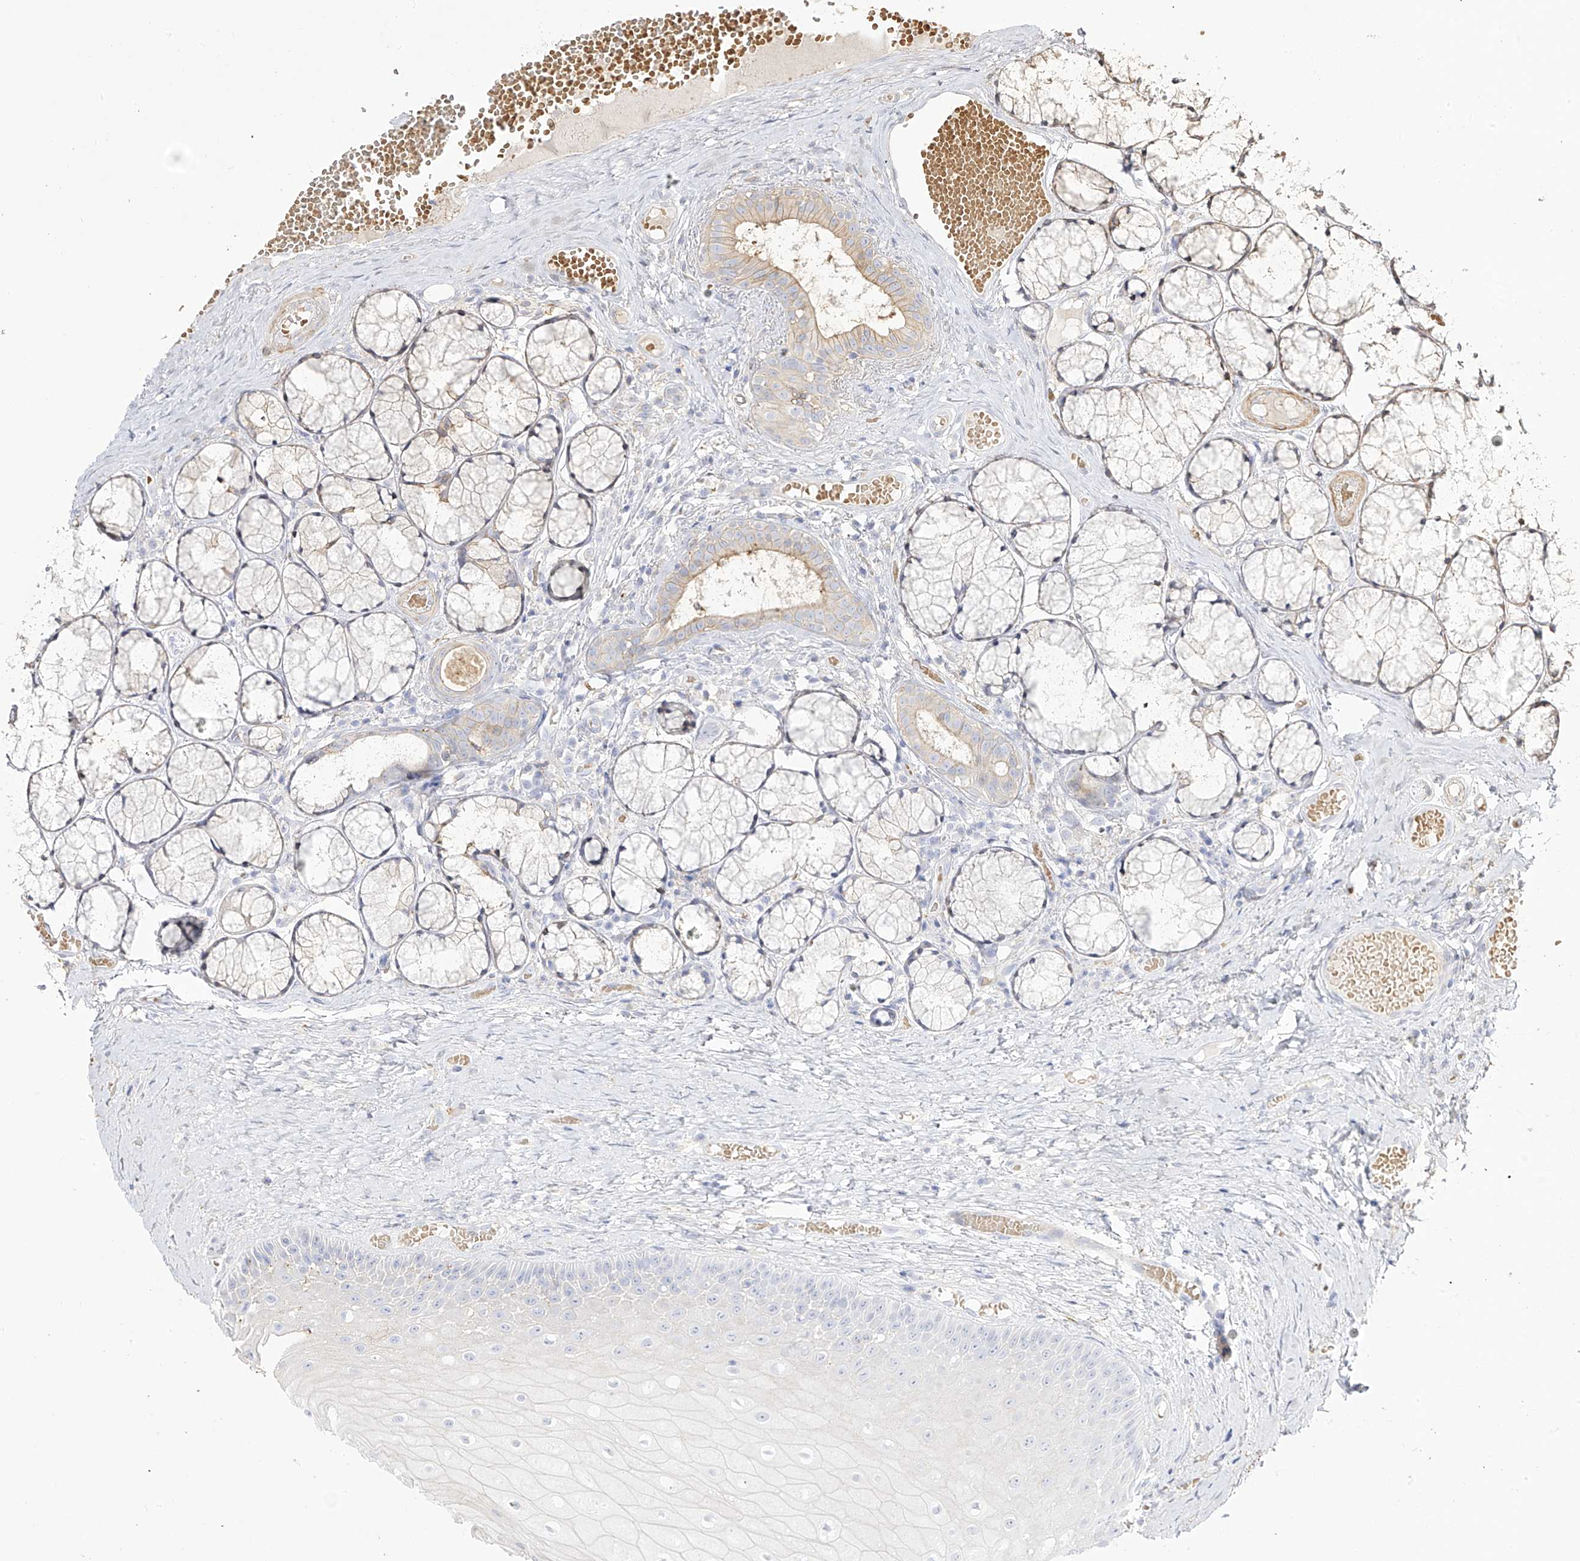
{"staining": {"intensity": "negative", "quantity": "none", "location": "none"}, "tissue": "oral mucosa", "cell_type": "Squamous epithelial cells", "image_type": "normal", "snomed": [{"axis": "morphology", "description": "Normal tissue, NOS"}, {"axis": "topography", "description": "Oral tissue"}], "caption": "The immunohistochemistry (IHC) histopathology image has no significant positivity in squamous epithelial cells of oral mucosa.", "gene": "ZGRF1", "patient": {"sex": "male", "age": 66}}